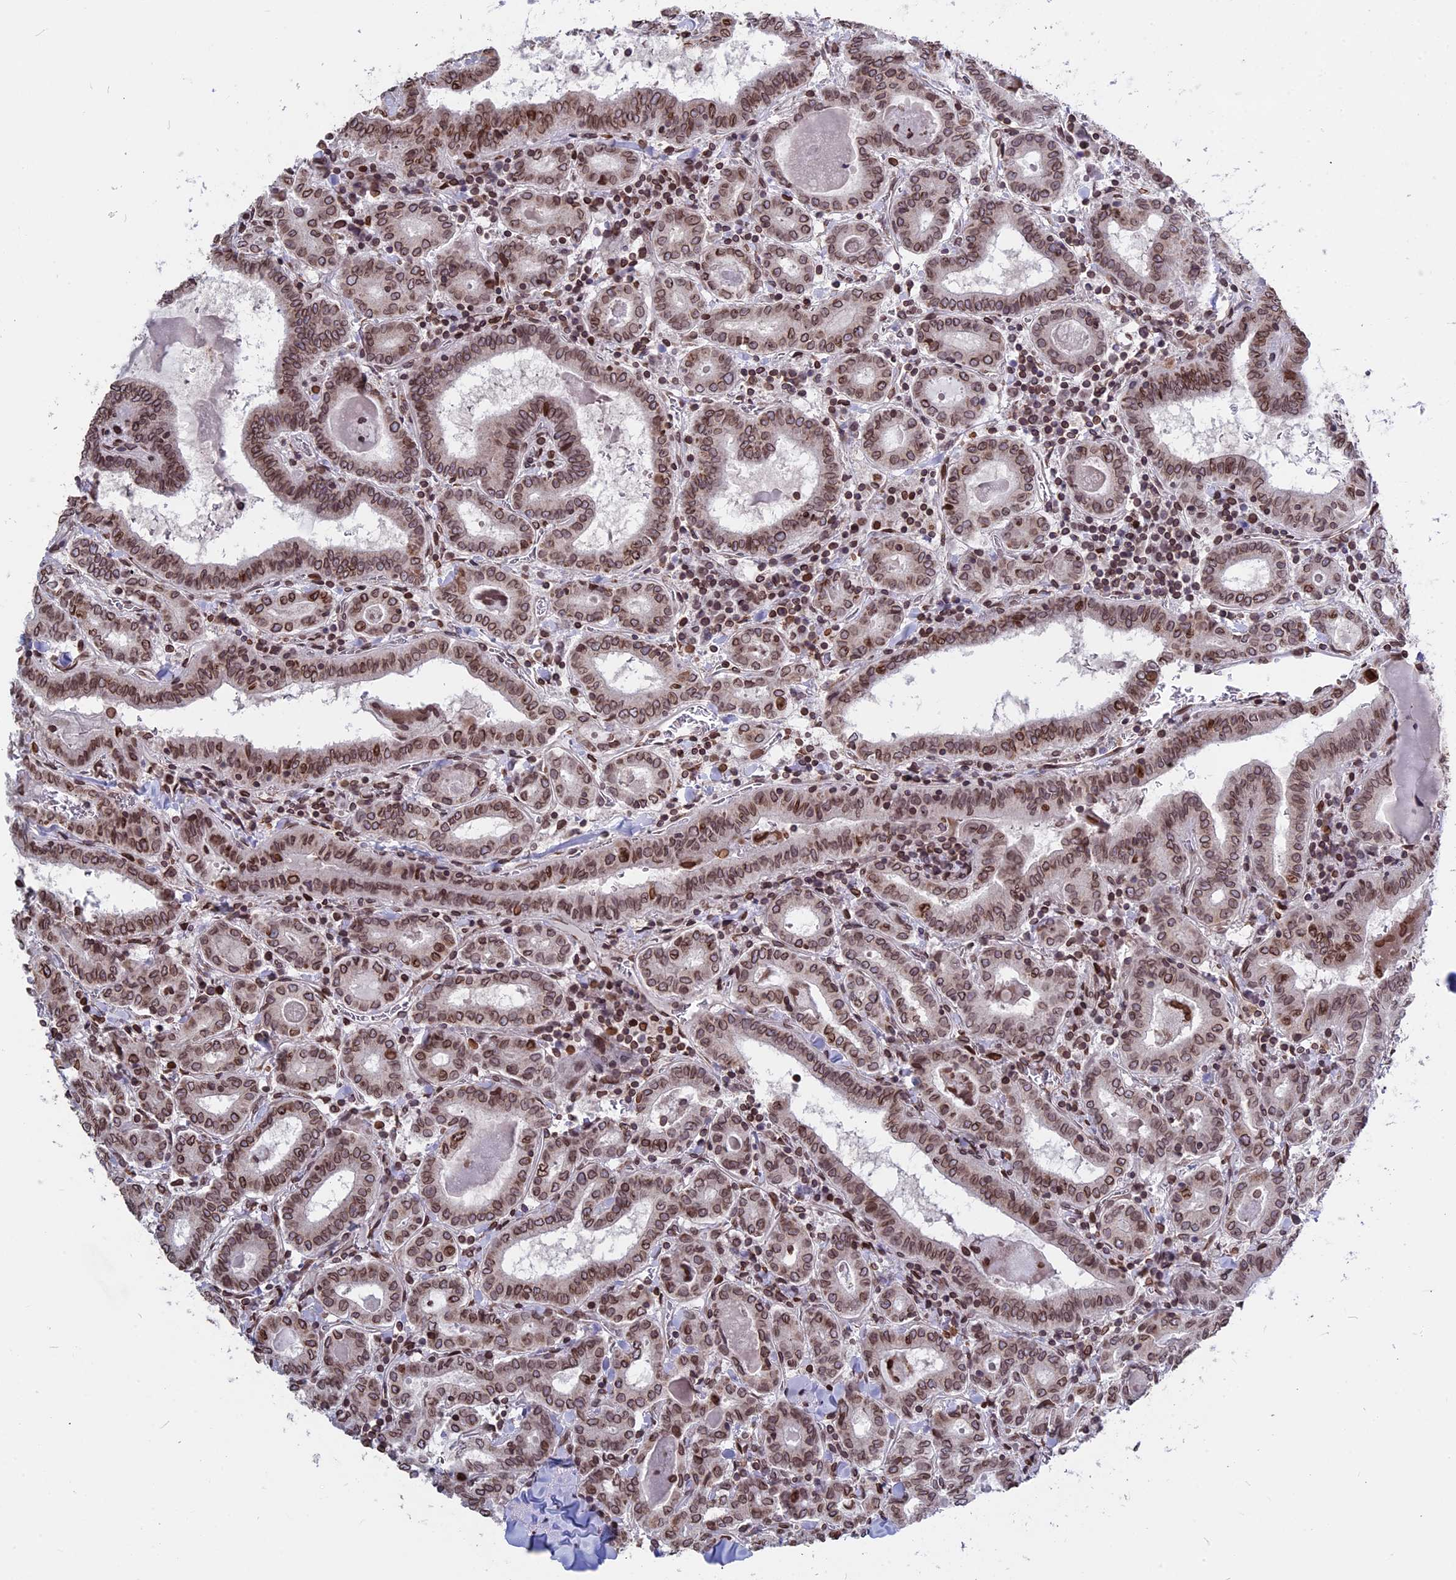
{"staining": {"intensity": "moderate", "quantity": ">75%", "location": "cytoplasmic/membranous,nuclear"}, "tissue": "thyroid cancer", "cell_type": "Tumor cells", "image_type": "cancer", "snomed": [{"axis": "morphology", "description": "Papillary adenocarcinoma, NOS"}, {"axis": "topography", "description": "Thyroid gland"}], "caption": "Immunohistochemical staining of papillary adenocarcinoma (thyroid) reveals medium levels of moderate cytoplasmic/membranous and nuclear staining in approximately >75% of tumor cells.", "gene": "PTCHD4", "patient": {"sex": "female", "age": 72}}